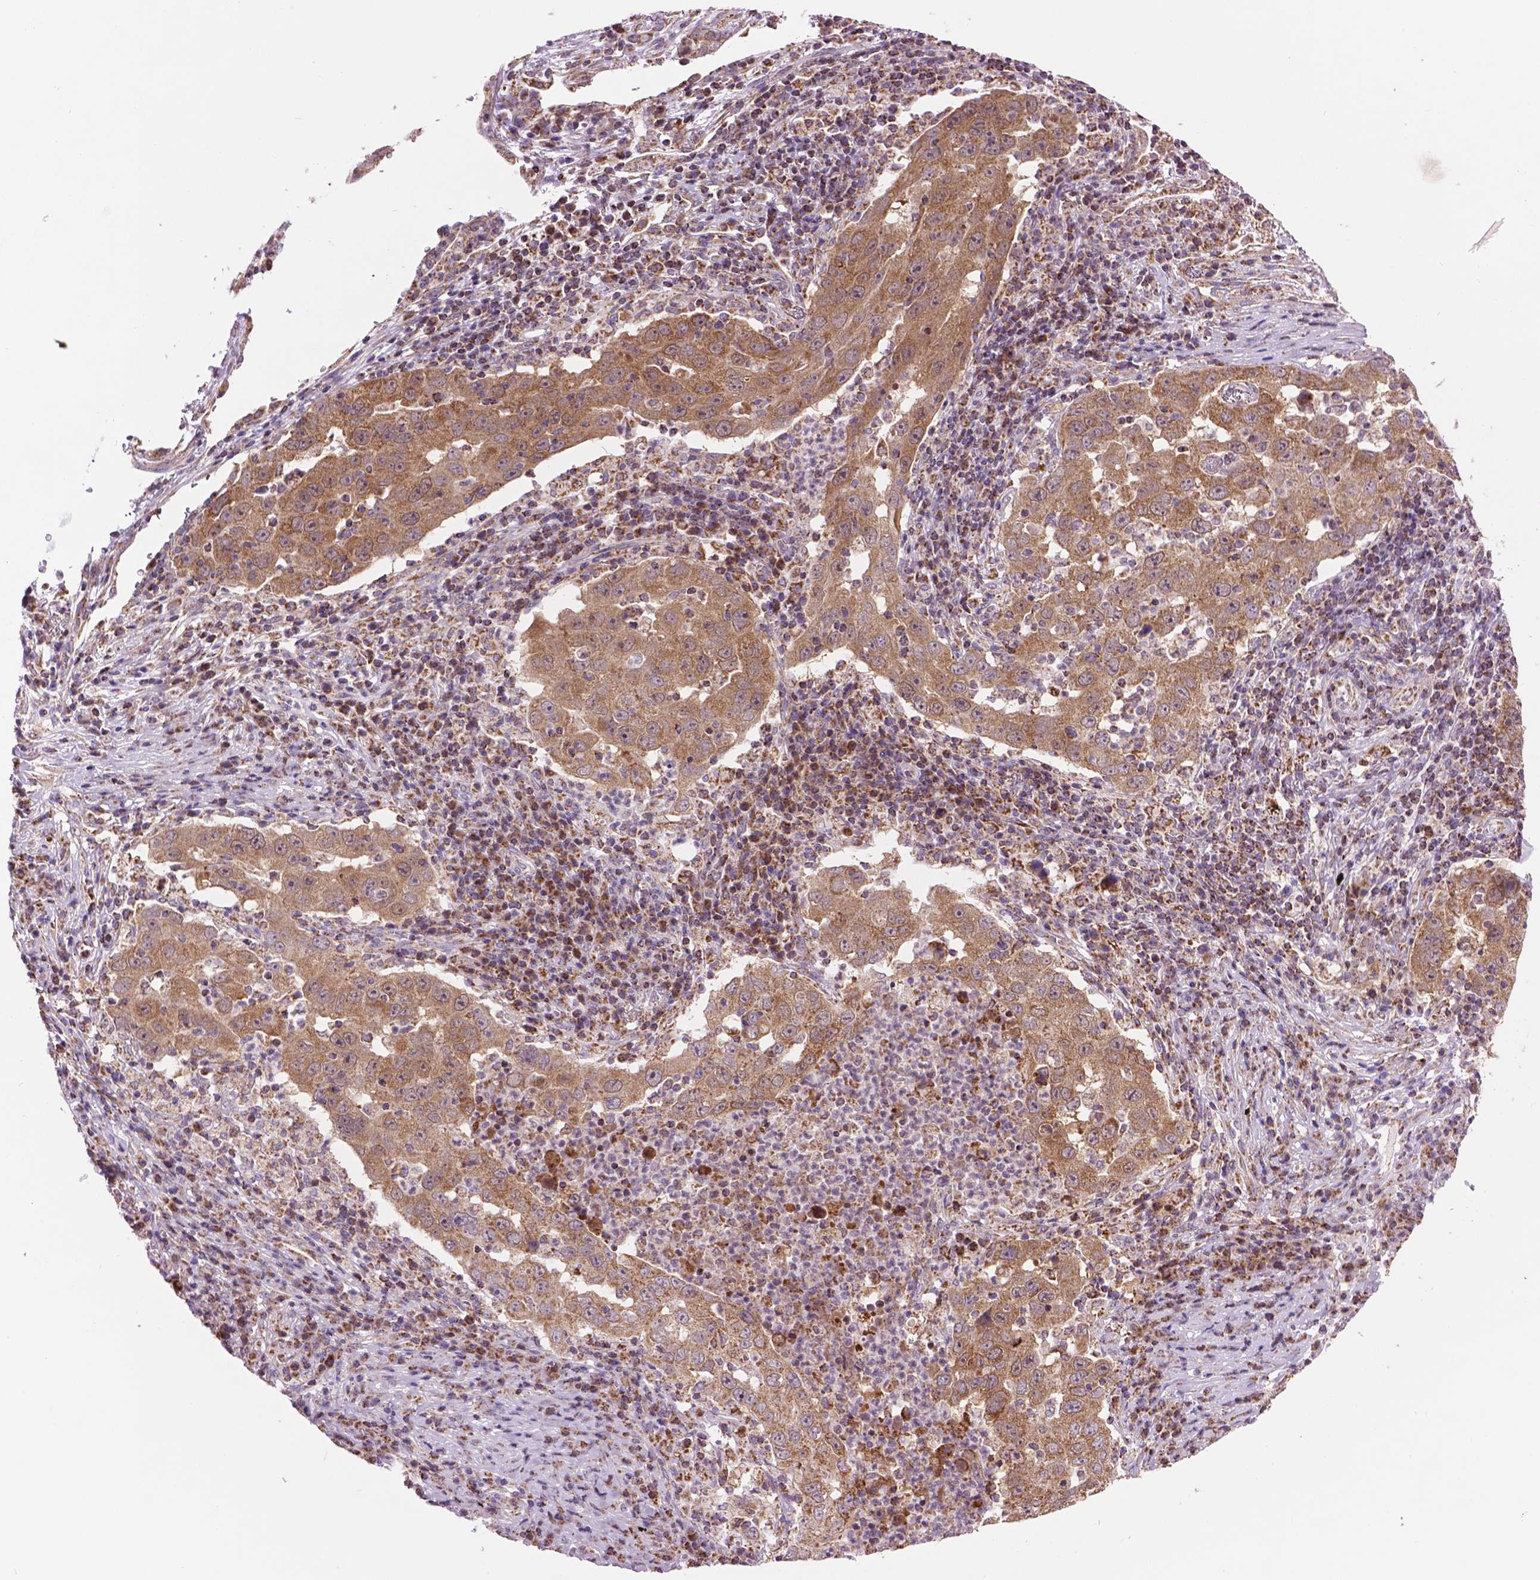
{"staining": {"intensity": "moderate", "quantity": ">75%", "location": "cytoplasmic/membranous"}, "tissue": "lung cancer", "cell_type": "Tumor cells", "image_type": "cancer", "snomed": [{"axis": "morphology", "description": "Adenocarcinoma, NOS"}, {"axis": "topography", "description": "Lung"}], "caption": "High-magnification brightfield microscopy of lung cancer (adenocarcinoma) stained with DAB (3,3'-diaminobenzidine) (brown) and counterstained with hematoxylin (blue). tumor cells exhibit moderate cytoplasmic/membranous expression is present in about>75% of cells.", "gene": "PYCR3", "patient": {"sex": "male", "age": 73}}